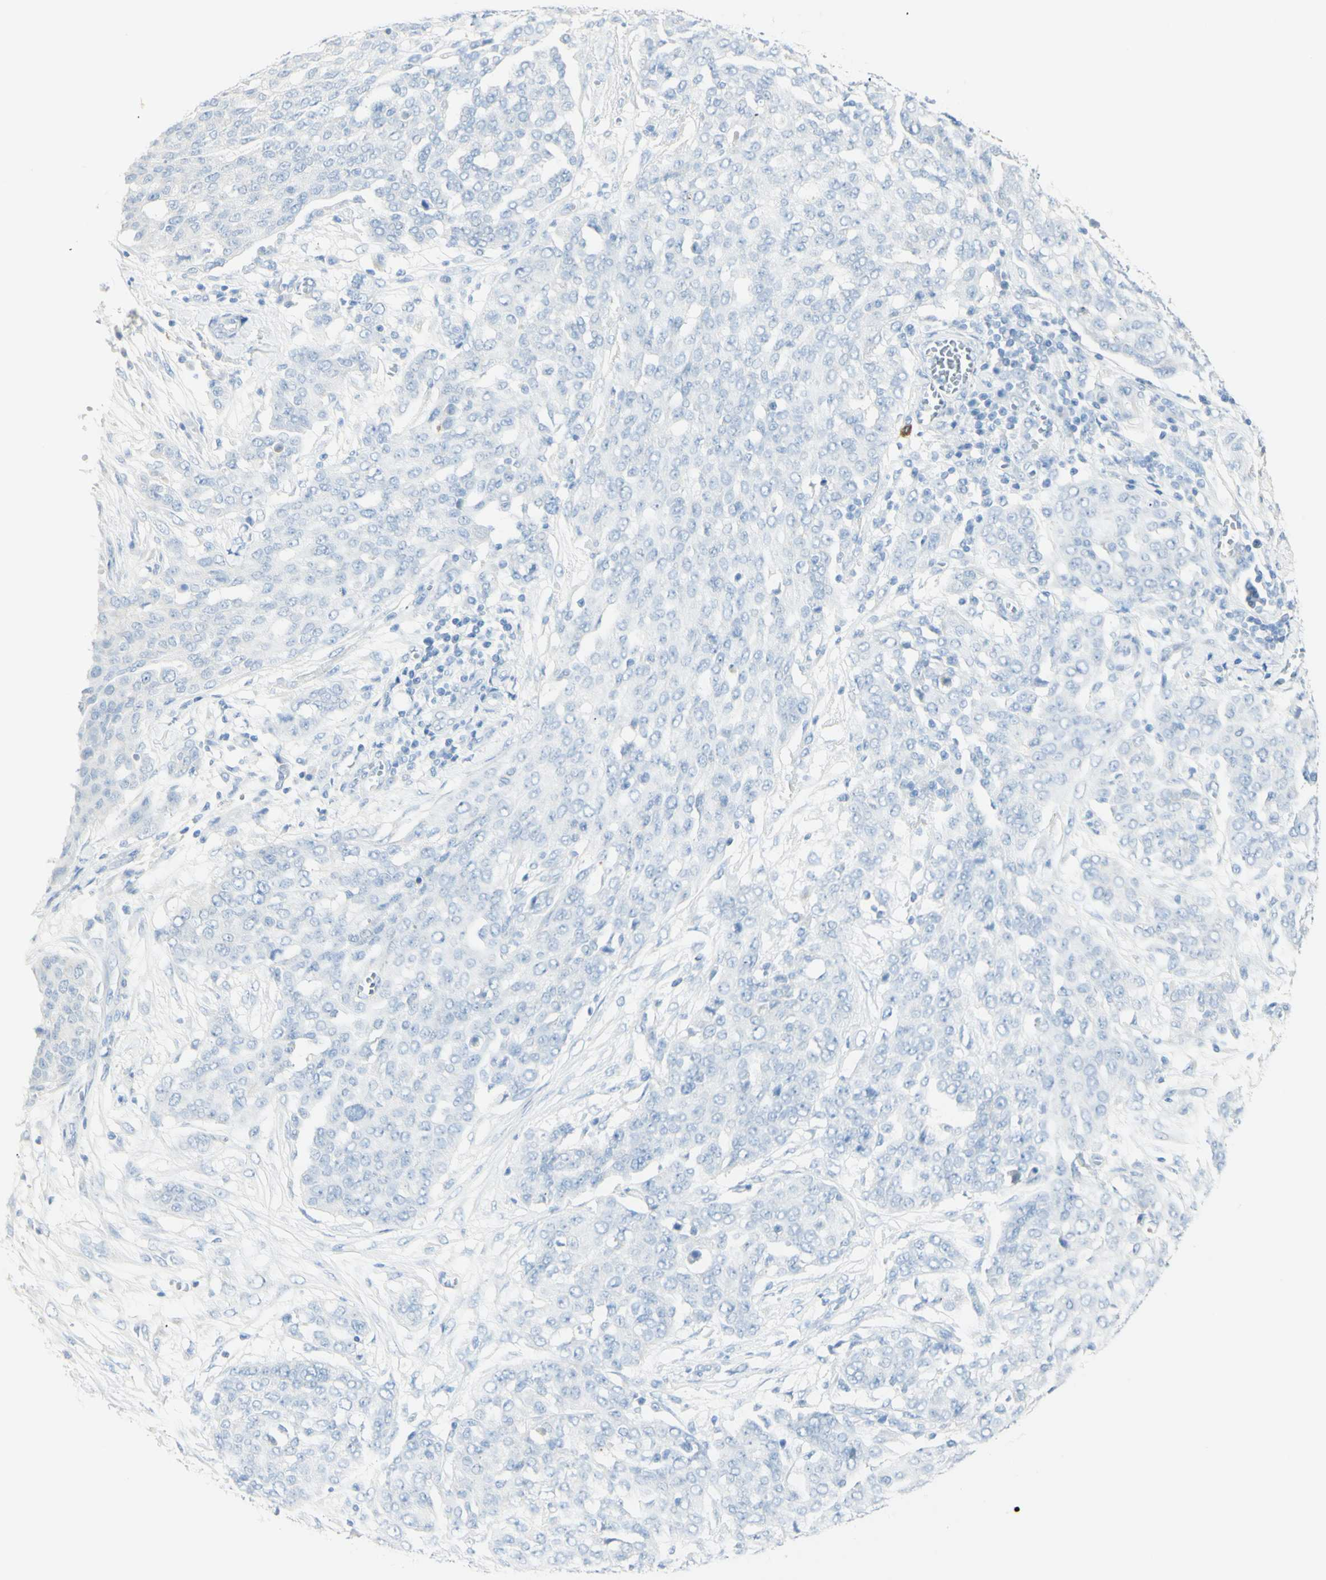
{"staining": {"intensity": "negative", "quantity": "none", "location": "none"}, "tissue": "ovarian cancer", "cell_type": "Tumor cells", "image_type": "cancer", "snomed": [{"axis": "morphology", "description": "Cystadenocarcinoma, serous, NOS"}, {"axis": "topography", "description": "Soft tissue"}, {"axis": "topography", "description": "Ovary"}], "caption": "Immunohistochemistry of human serous cystadenocarcinoma (ovarian) exhibits no expression in tumor cells.", "gene": "LETM1", "patient": {"sex": "female", "age": 57}}